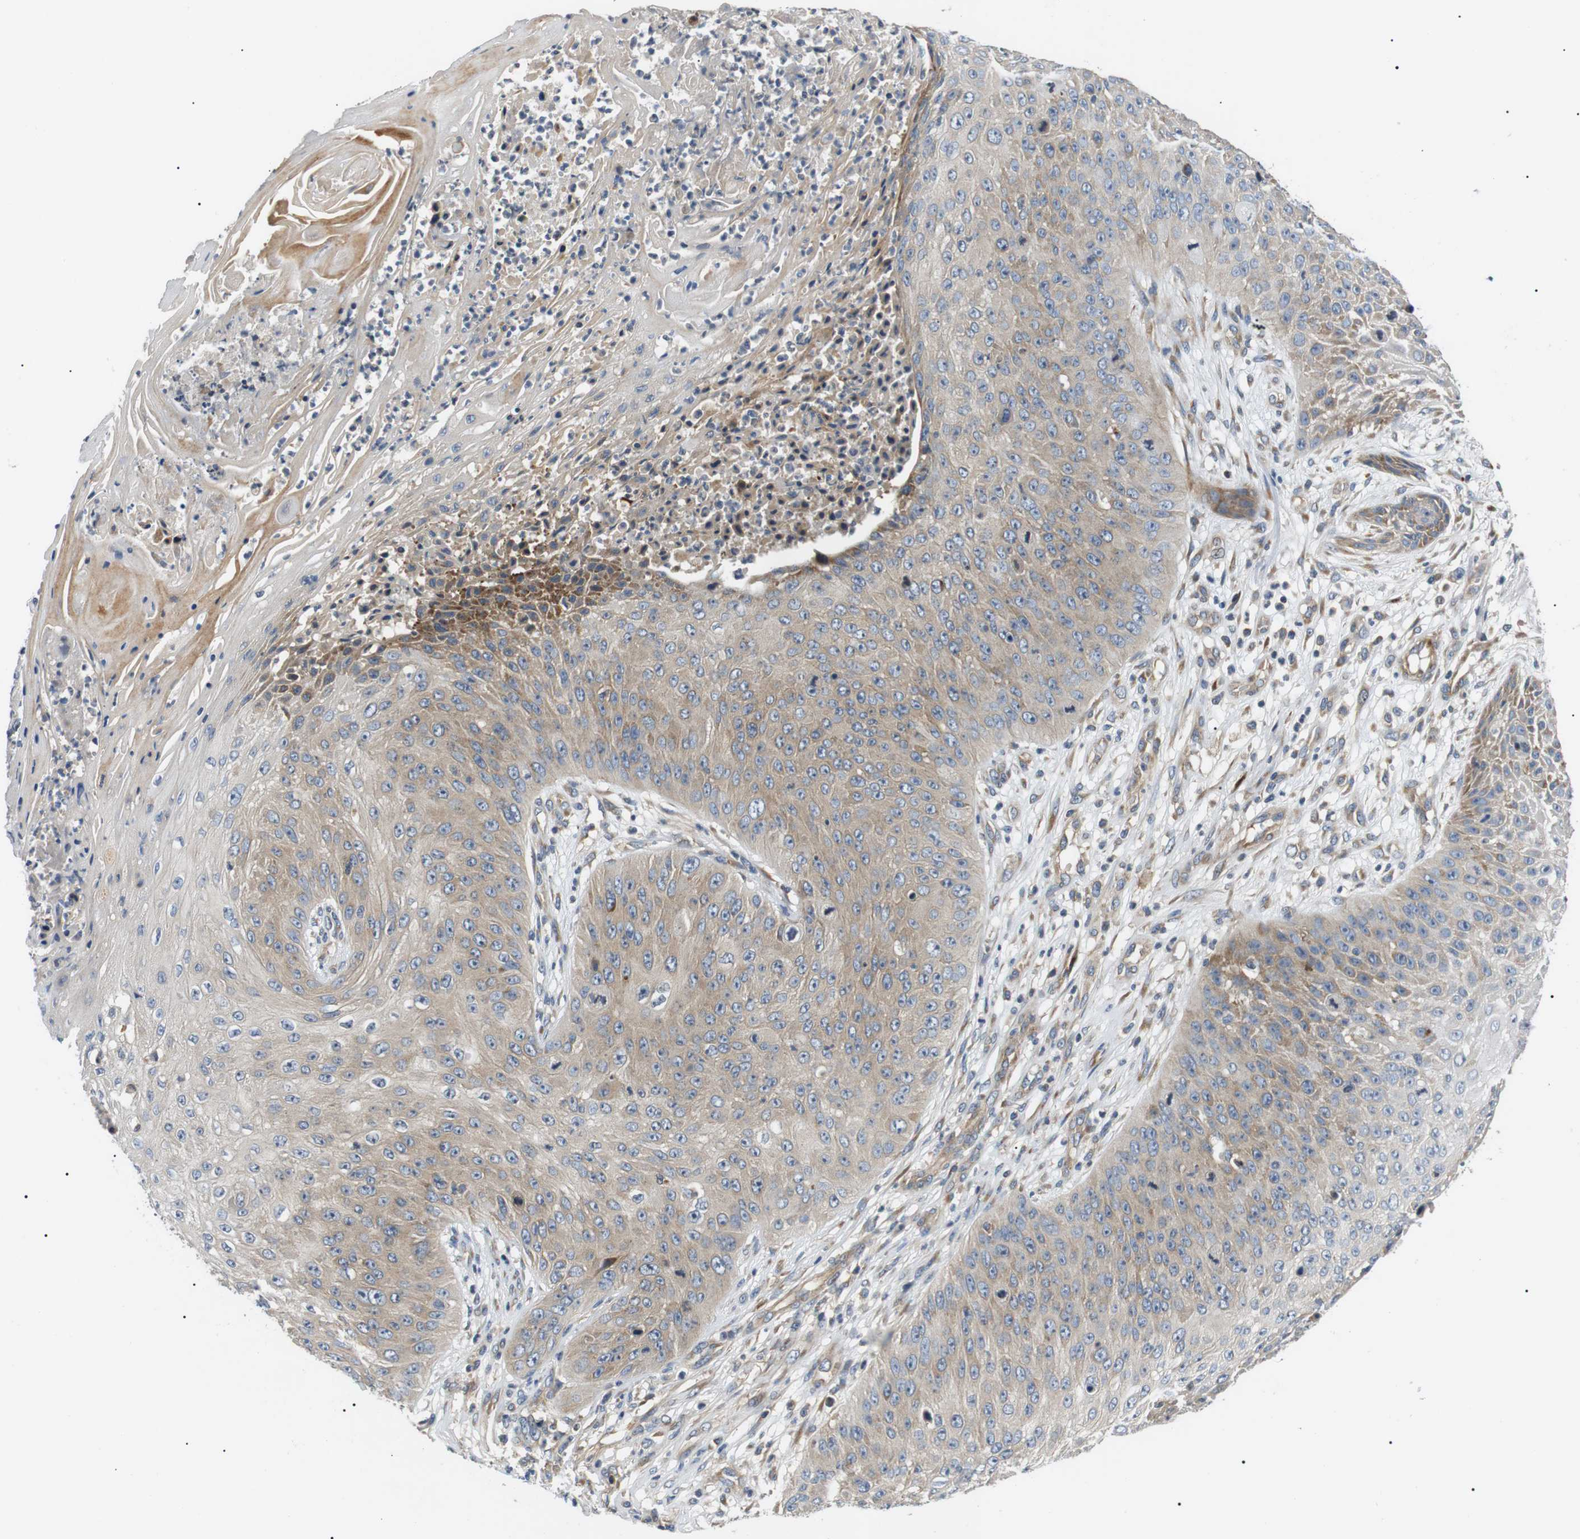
{"staining": {"intensity": "weak", "quantity": "25%-75%", "location": "cytoplasmic/membranous"}, "tissue": "skin cancer", "cell_type": "Tumor cells", "image_type": "cancer", "snomed": [{"axis": "morphology", "description": "Squamous cell carcinoma, NOS"}, {"axis": "topography", "description": "Skin"}], "caption": "Weak cytoplasmic/membranous protein expression is present in about 25%-75% of tumor cells in skin cancer.", "gene": "DIPK1A", "patient": {"sex": "female", "age": 80}}